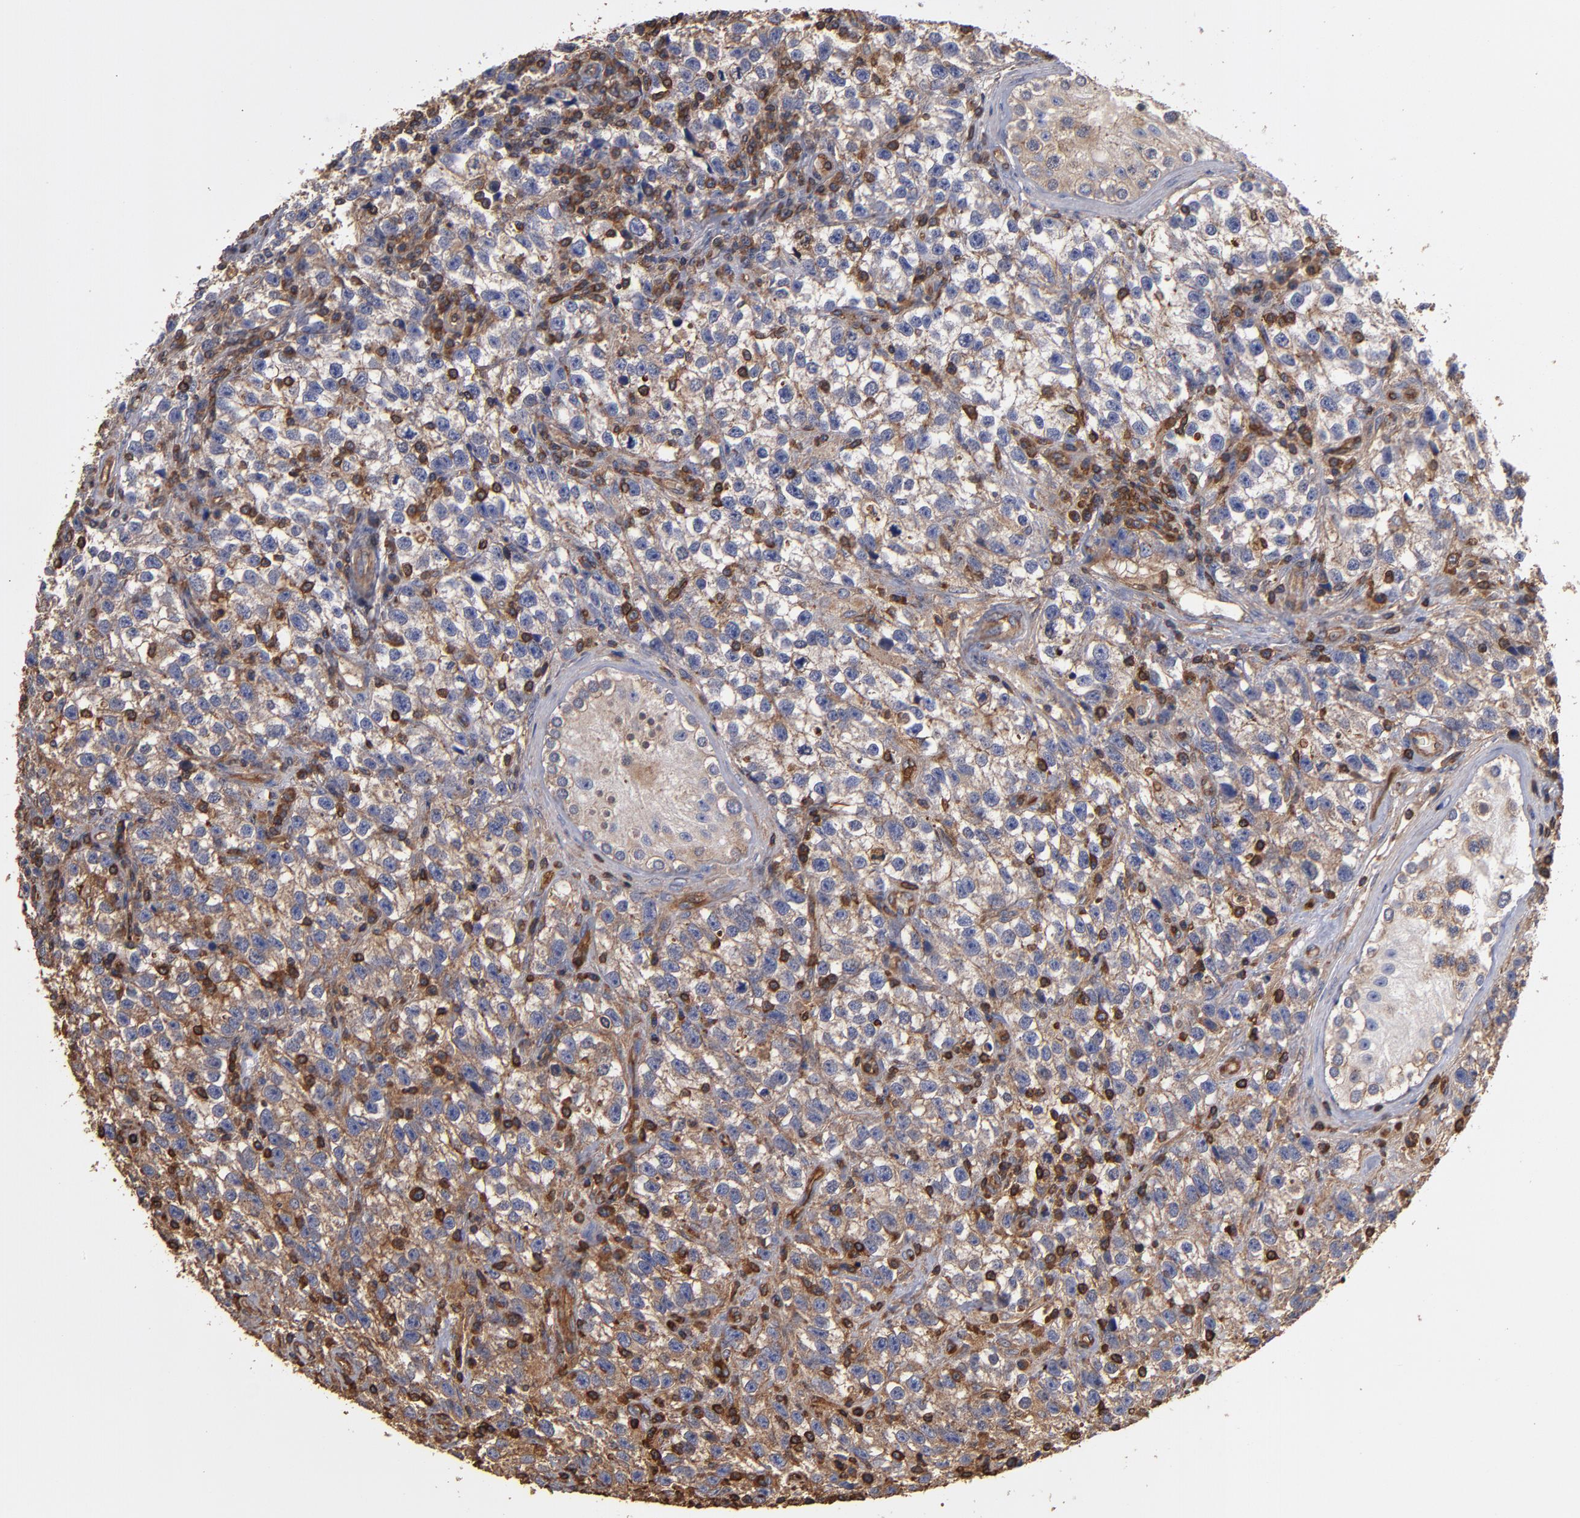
{"staining": {"intensity": "moderate", "quantity": ">75%", "location": "cytoplasmic/membranous"}, "tissue": "testis cancer", "cell_type": "Tumor cells", "image_type": "cancer", "snomed": [{"axis": "morphology", "description": "Seminoma, NOS"}, {"axis": "topography", "description": "Testis"}], "caption": "The photomicrograph demonstrates staining of seminoma (testis), revealing moderate cytoplasmic/membranous protein expression (brown color) within tumor cells. (DAB (3,3'-diaminobenzidine) = brown stain, brightfield microscopy at high magnification).", "gene": "ACTN4", "patient": {"sex": "male", "age": 38}}